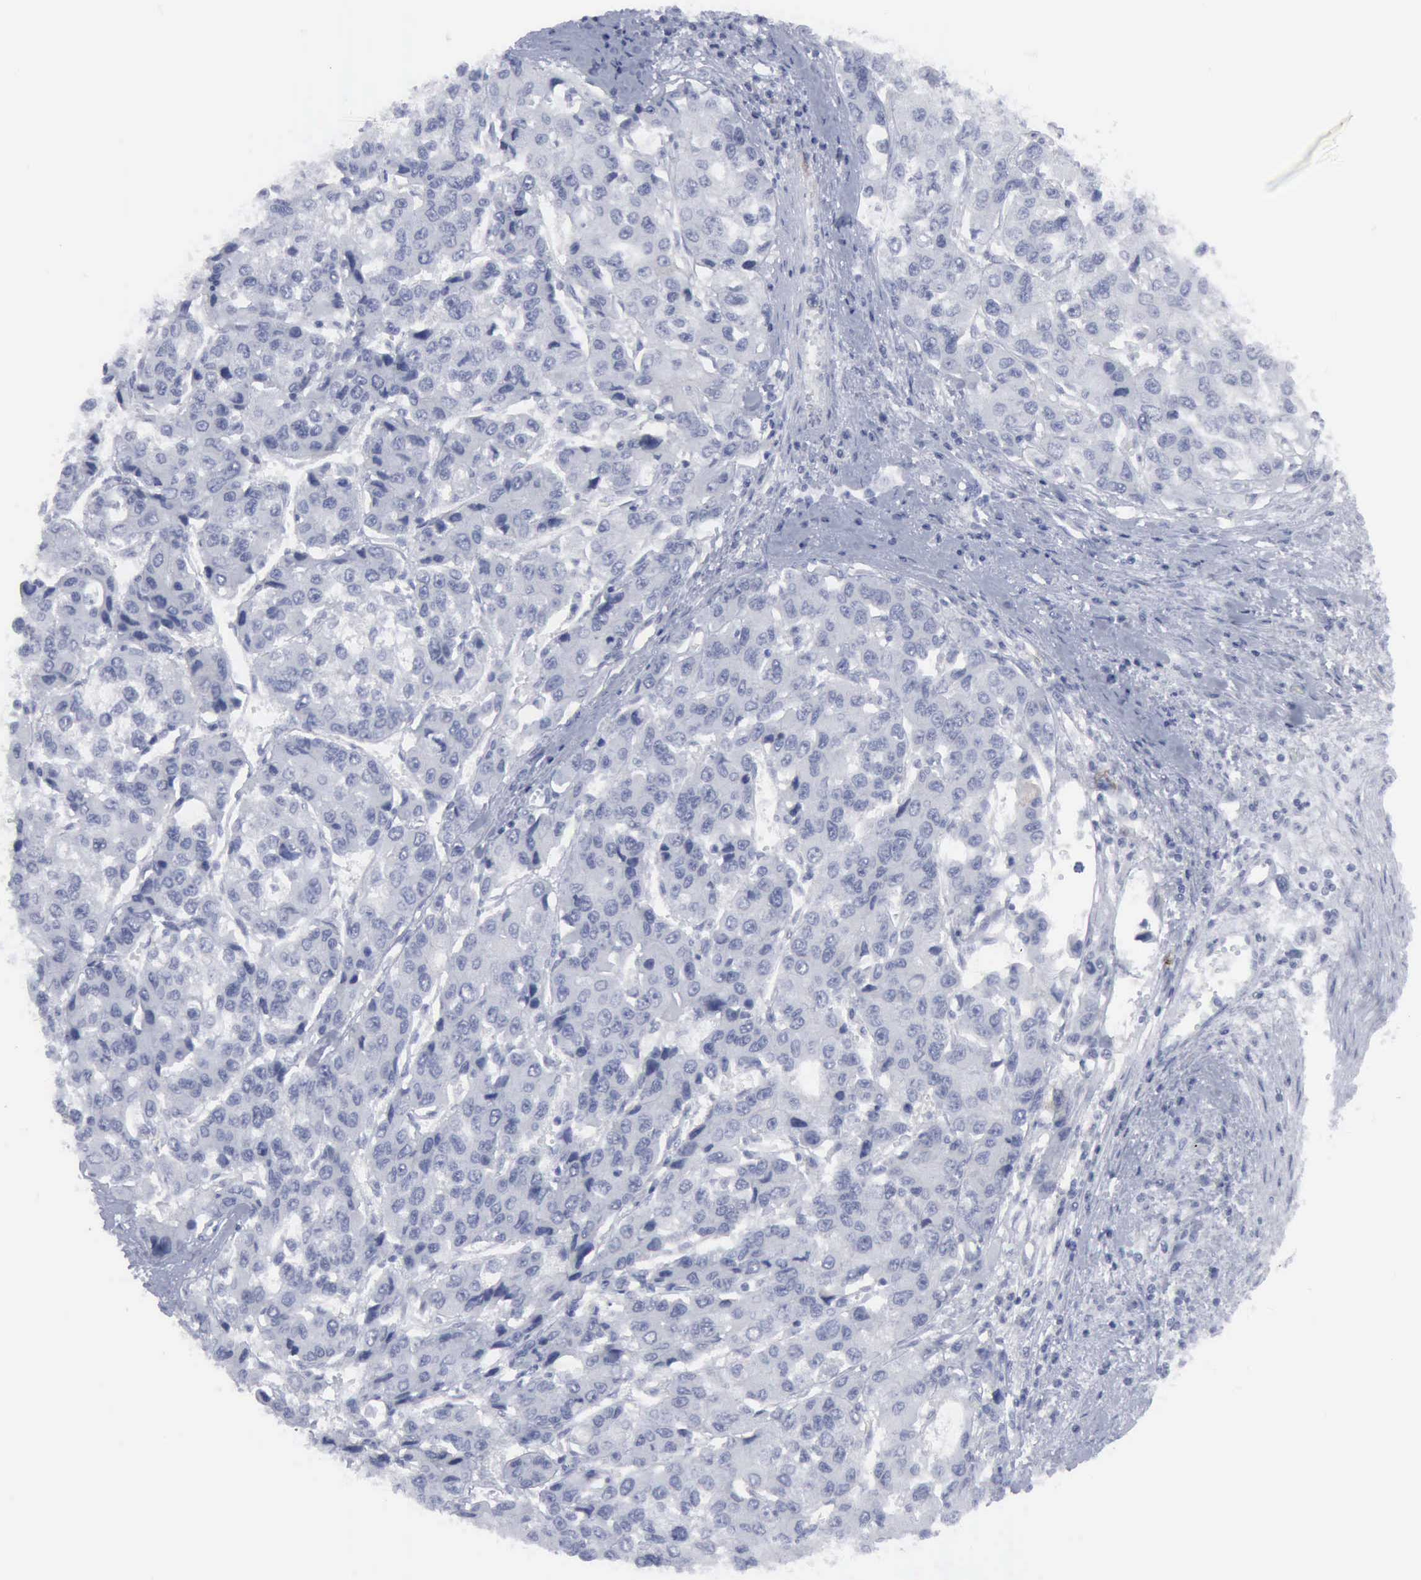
{"staining": {"intensity": "negative", "quantity": "none", "location": "none"}, "tissue": "liver cancer", "cell_type": "Tumor cells", "image_type": "cancer", "snomed": [{"axis": "morphology", "description": "Carcinoma, Hepatocellular, NOS"}, {"axis": "topography", "description": "Liver"}], "caption": "The photomicrograph demonstrates no staining of tumor cells in liver cancer (hepatocellular carcinoma). (Brightfield microscopy of DAB (3,3'-diaminobenzidine) immunohistochemistry (IHC) at high magnification).", "gene": "VCAM1", "patient": {"sex": "female", "age": 66}}